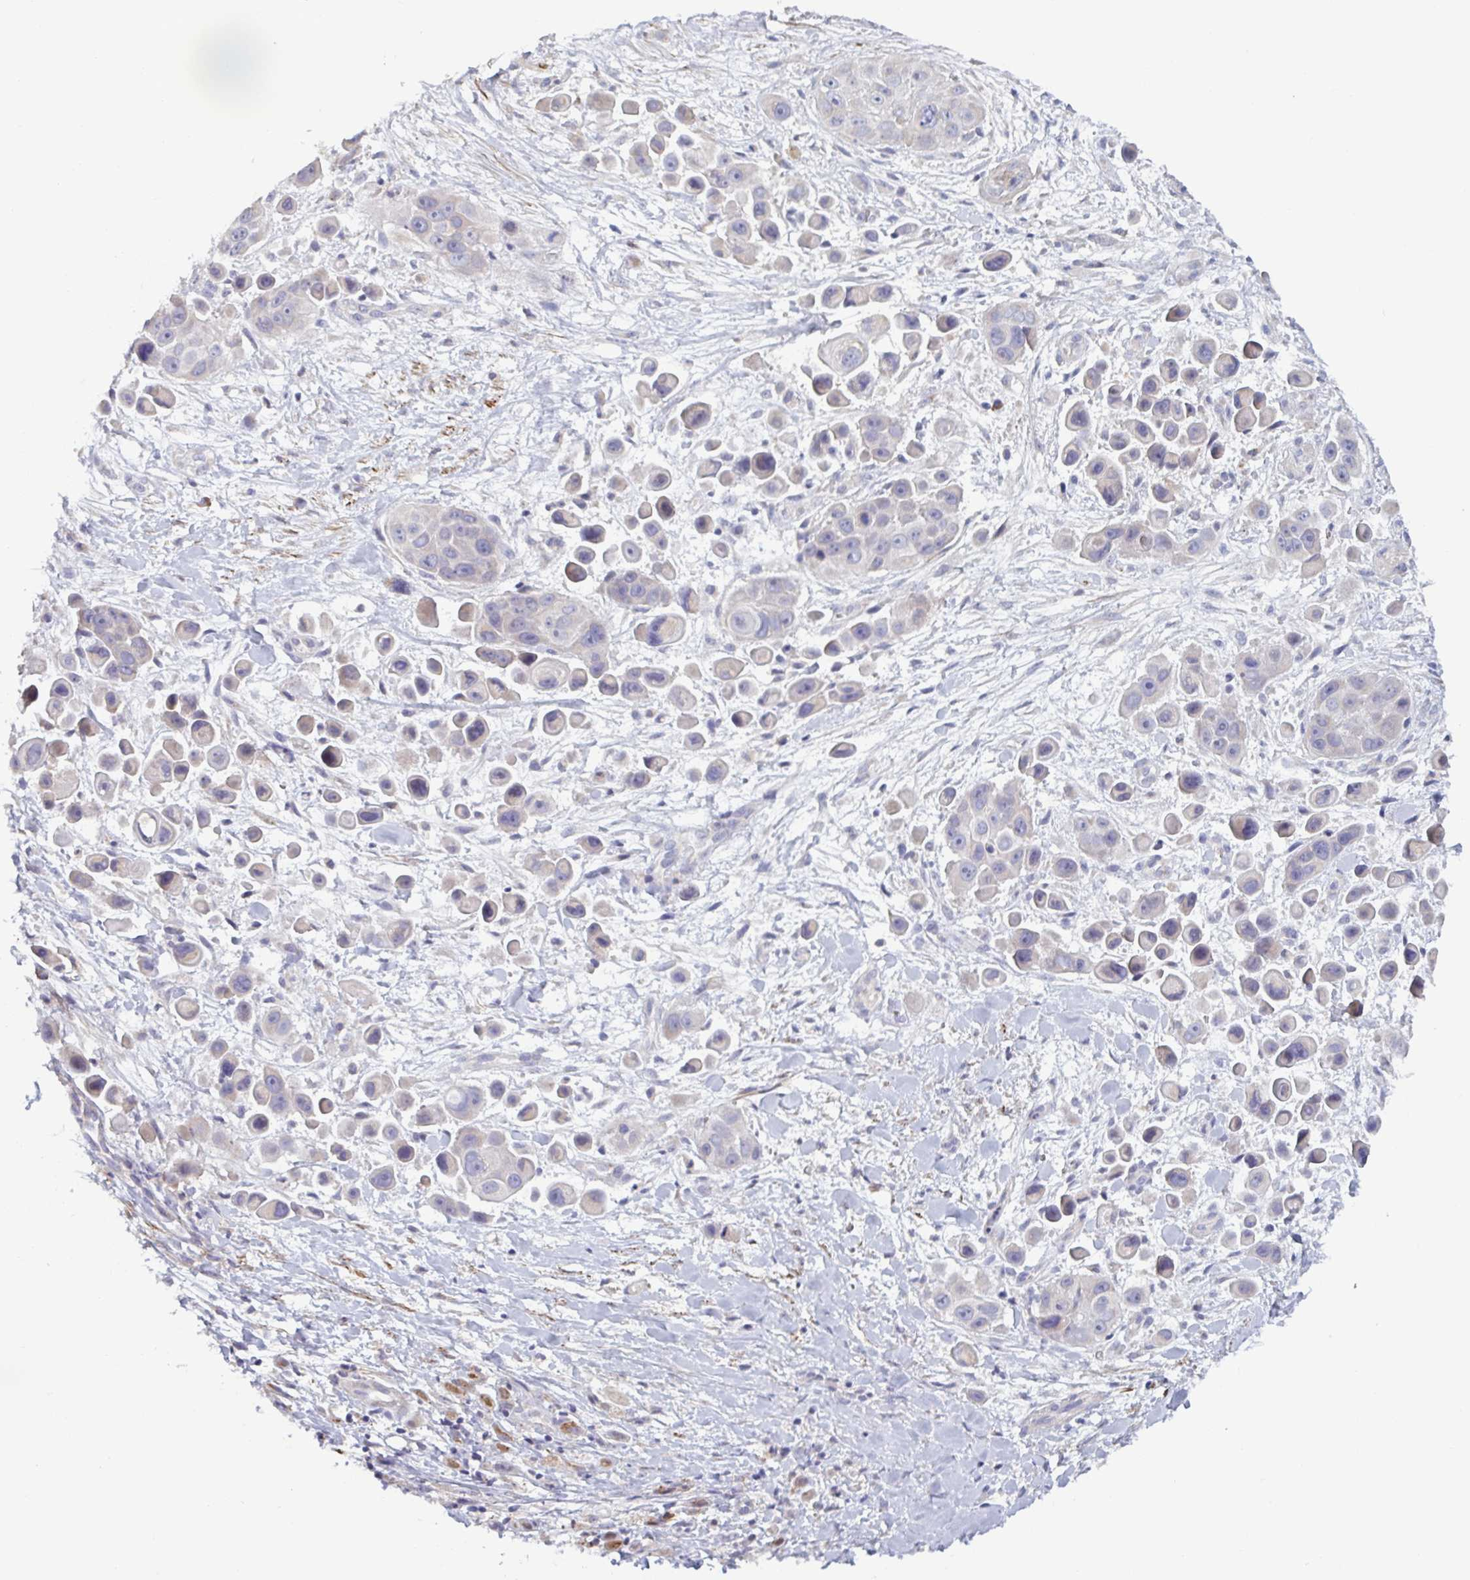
{"staining": {"intensity": "negative", "quantity": "none", "location": "none"}, "tissue": "skin cancer", "cell_type": "Tumor cells", "image_type": "cancer", "snomed": [{"axis": "morphology", "description": "Squamous cell carcinoma, NOS"}, {"axis": "topography", "description": "Skin"}], "caption": "Immunohistochemistry (IHC) of skin cancer (squamous cell carcinoma) exhibits no positivity in tumor cells.", "gene": "CD1E", "patient": {"sex": "male", "age": 67}}